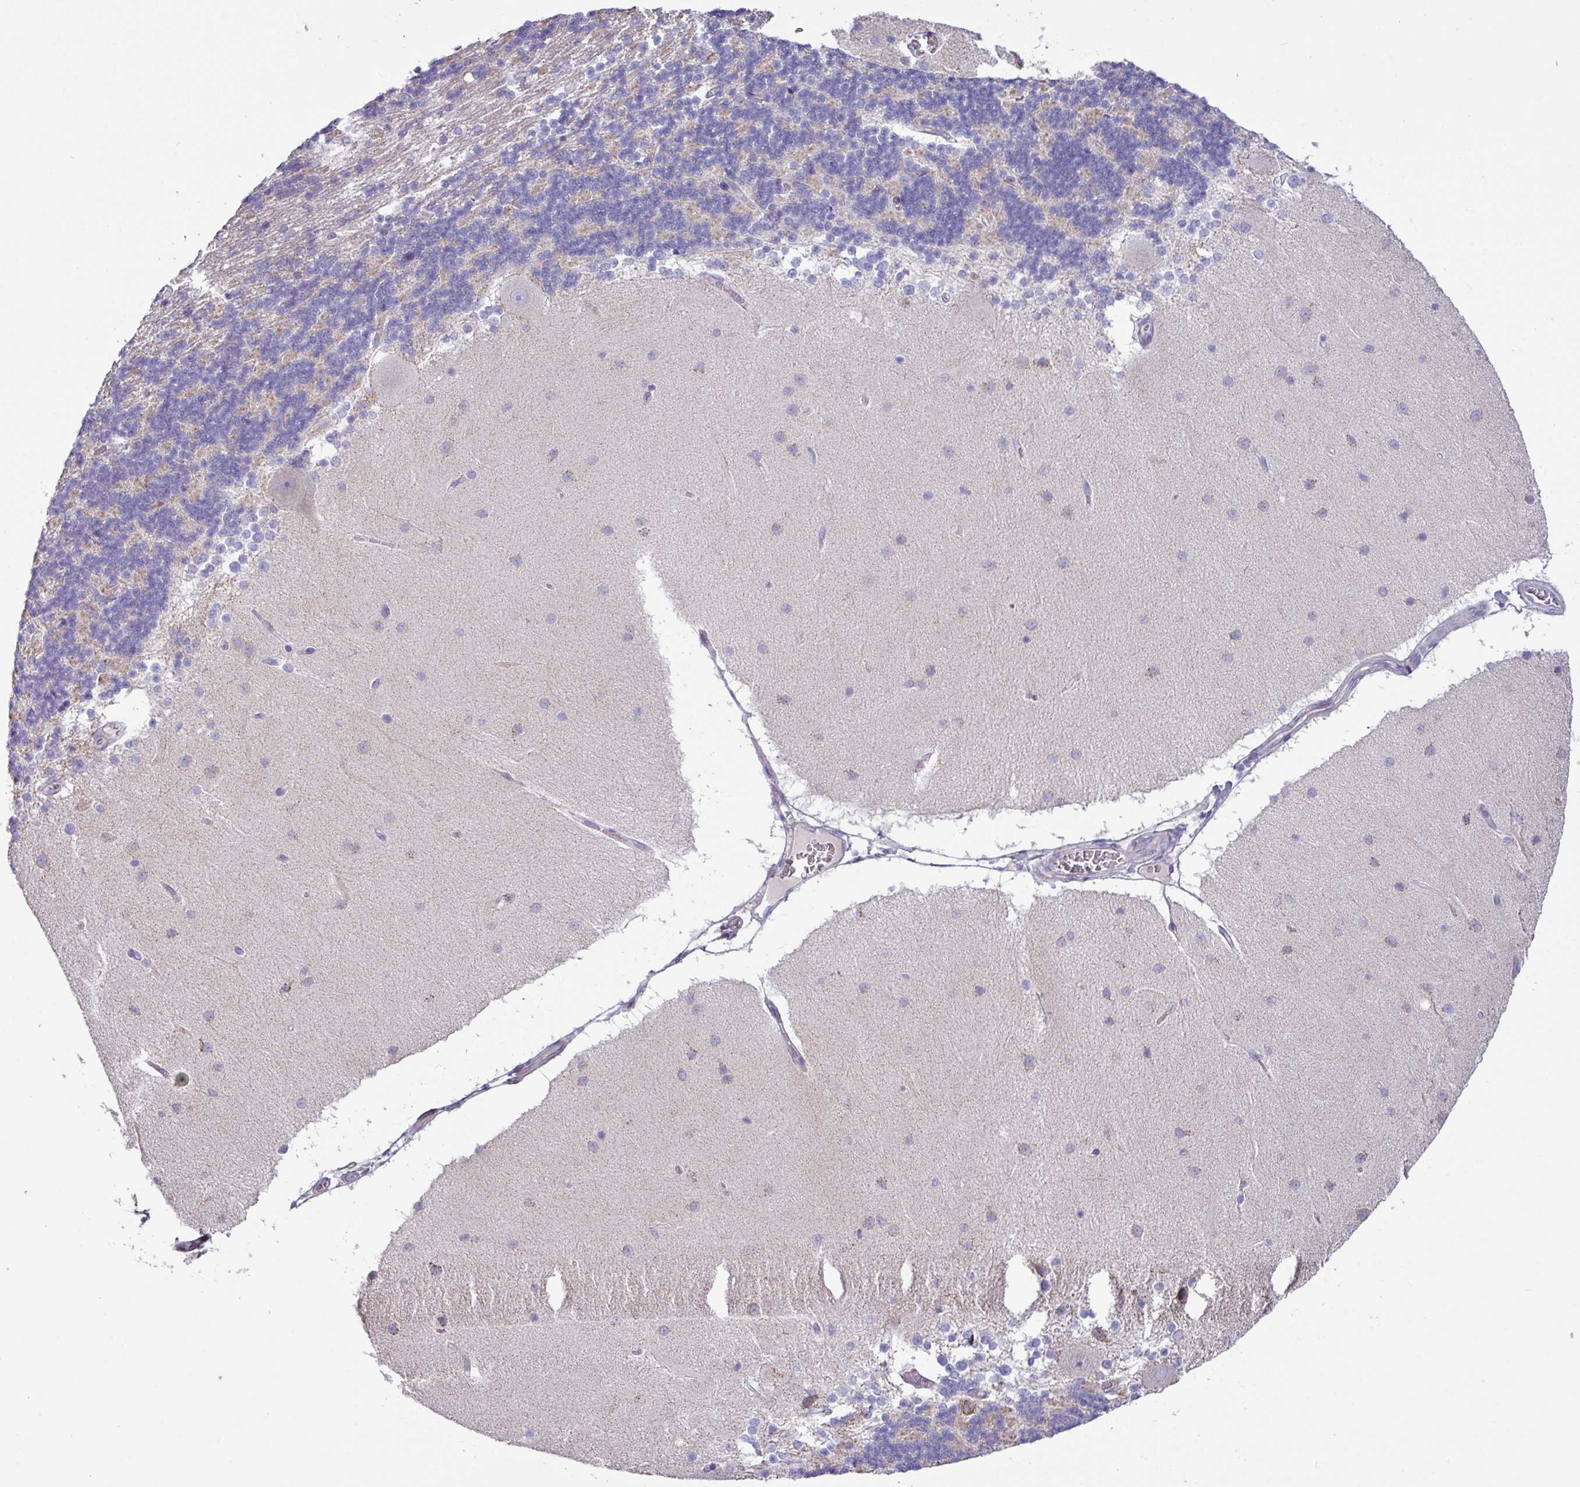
{"staining": {"intensity": "negative", "quantity": "none", "location": "none"}, "tissue": "cerebellum", "cell_type": "Cells in granular layer", "image_type": "normal", "snomed": [{"axis": "morphology", "description": "Normal tissue, NOS"}, {"axis": "topography", "description": "Cerebellum"}], "caption": "Image shows no protein staining in cells in granular layer of normal cerebellum.", "gene": "RGS16", "patient": {"sex": "female", "age": 54}}